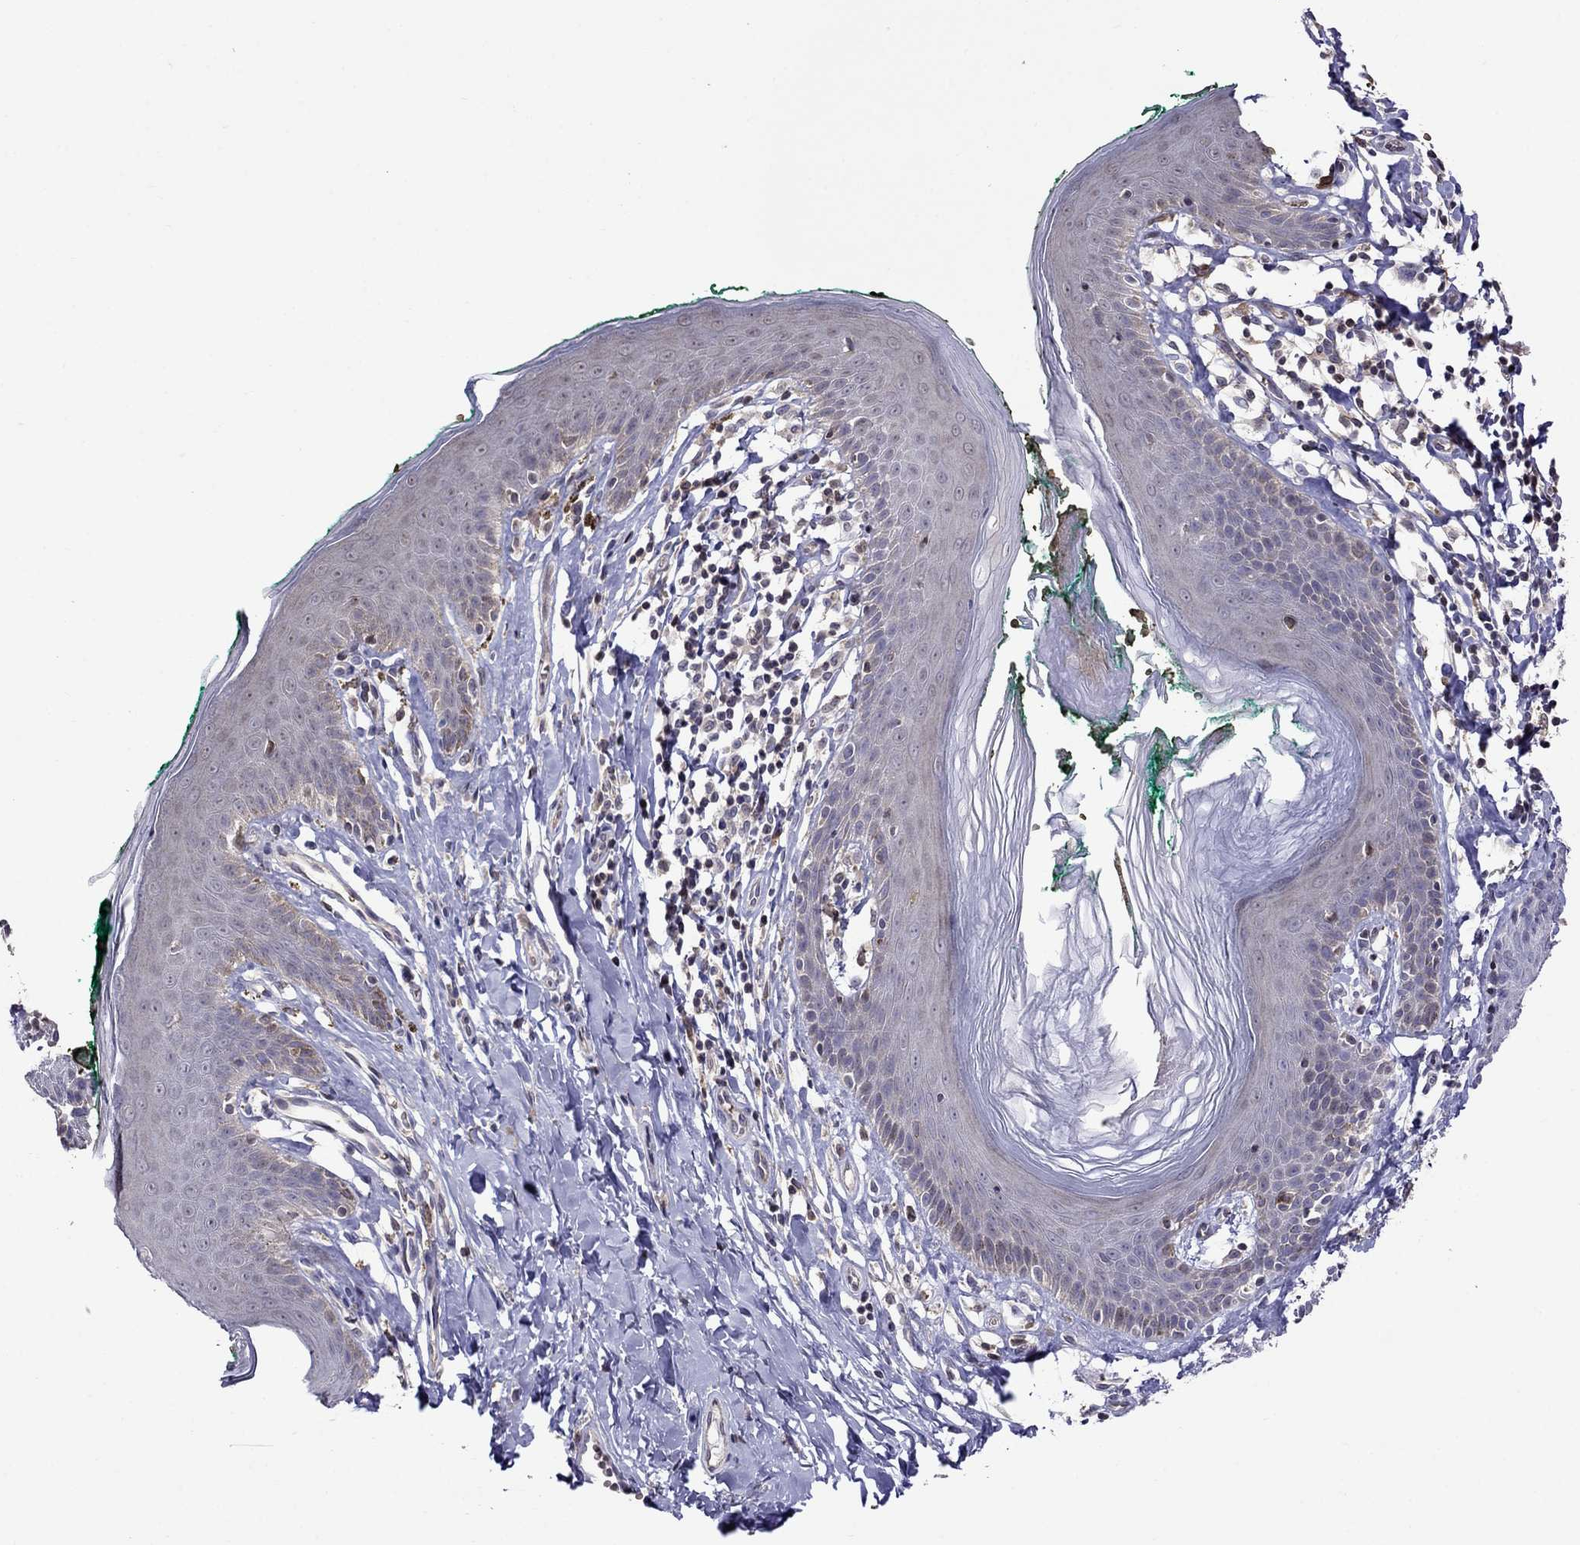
{"staining": {"intensity": "negative", "quantity": "none", "location": "none"}, "tissue": "skin", "cell_type": "Epidermal cells", "image_type": "normal", "snomed": [{"axis": "morphology", "description": "Normal tissue, NOS"}, {"axis": "topography", "description": "Vulva"}], "caption": "The immunohistochemistry photomicrograph has no significant staining in epidermal cells of skin. The staining was performed using DAB to visualize the protein expression in brown, while the nuclei were stained in blue with hematoxylin (Magnification: 20x).", "gene": "ADAM28", "patient": {"sex": "female", "age": 66}}